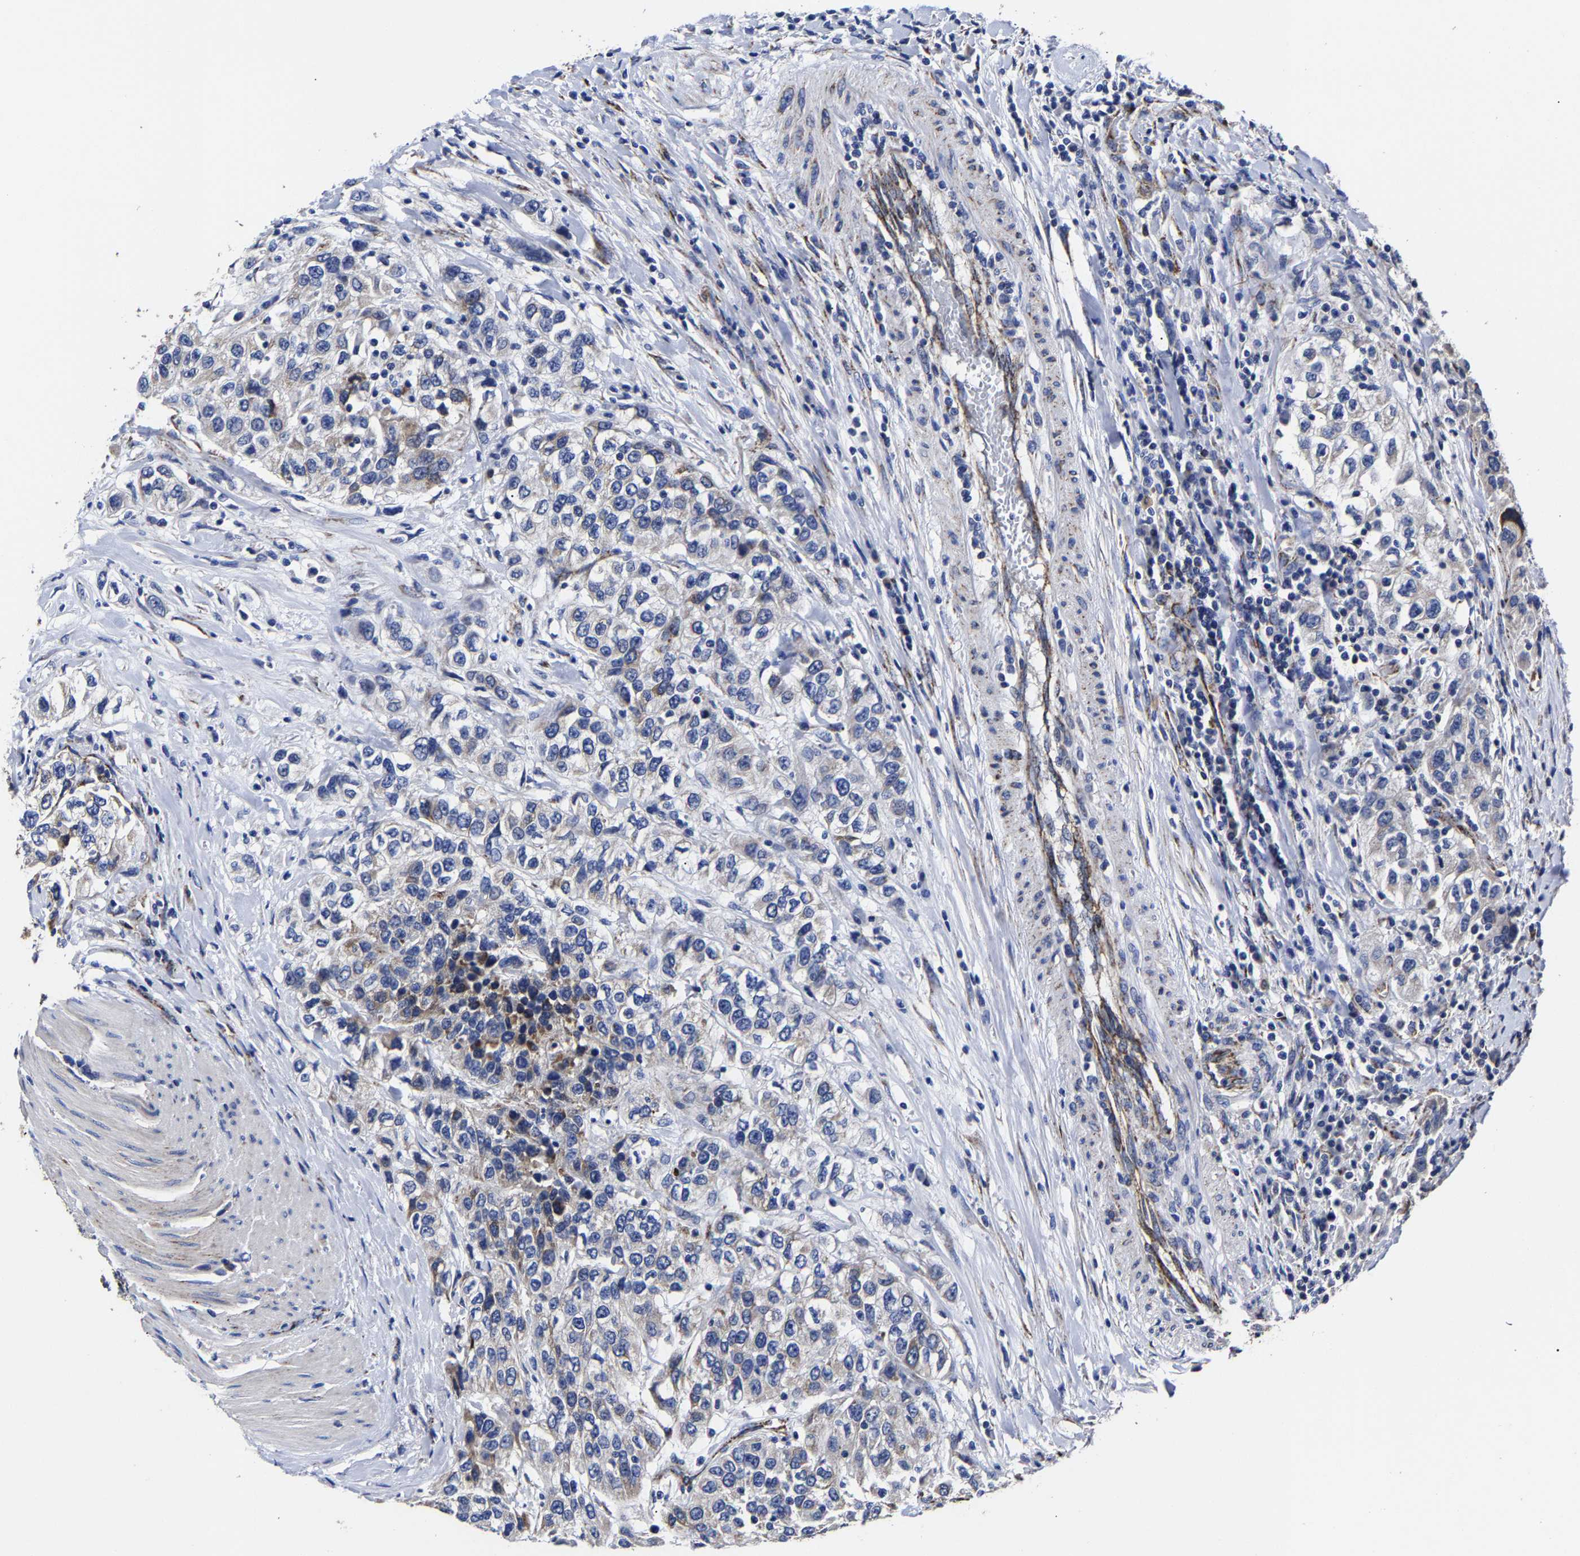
{"staining": {"intensity": "weak", "quantity": "<25%", "location": "cytoplasmic/membranous"}, "tissue": "urothelial cancer", "cell_type": "Tumor cells", "image_type": "cancer", "snomed": [{"axis": "morphology", "description": "Urothelial carcinoma, High grade"}, {"axis": "topography", "description": "Urinary bladder"}], "caption": "Urothelial cancer was stained to show a protein in brown. There is no significant expression in tumor cells.", "gene": "AASS", "patient": {"sex": "female", "age": 80}}